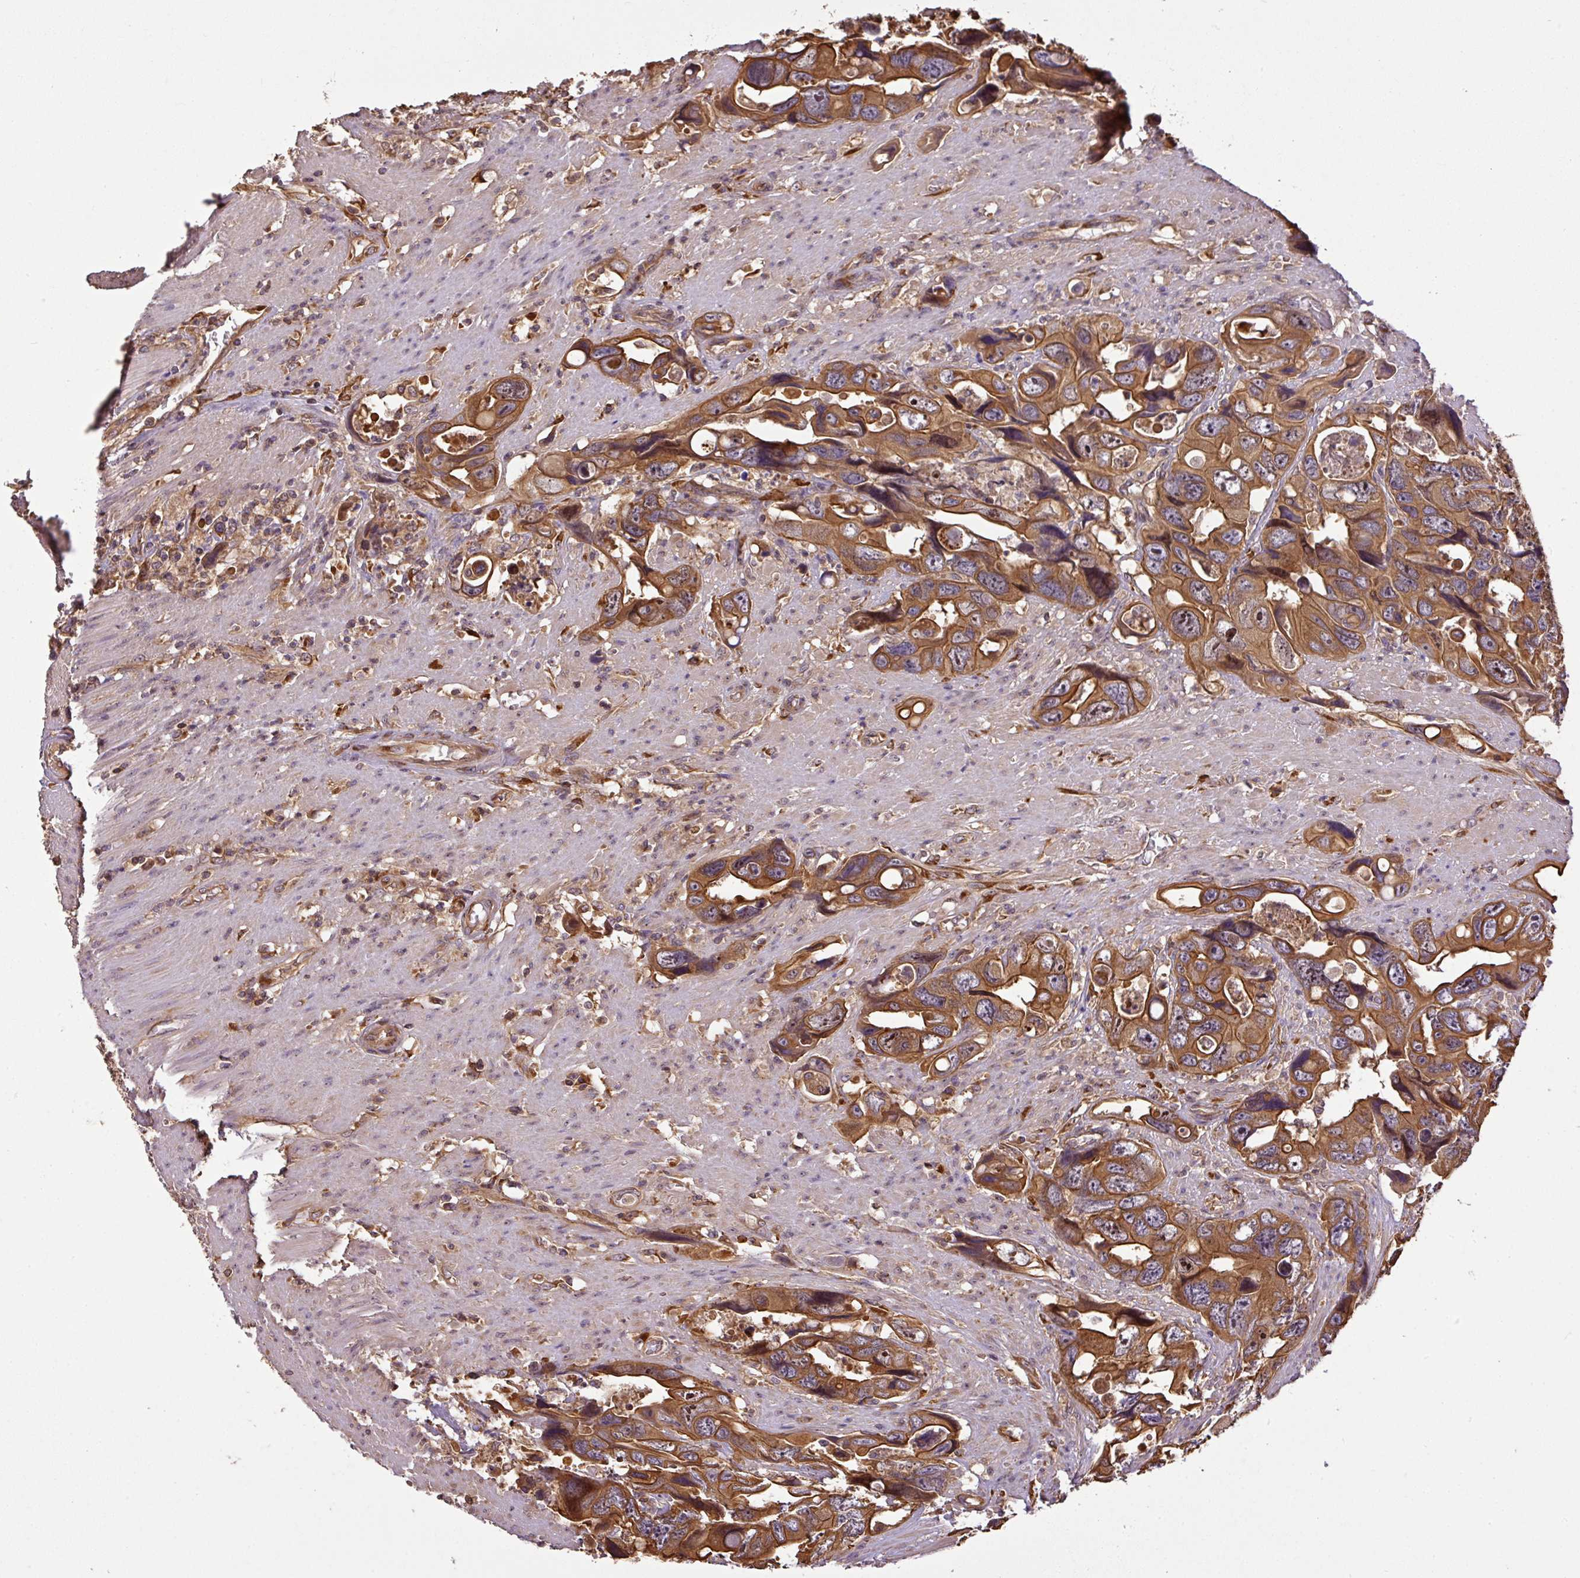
{"staining": {"intensity": "strong", "quantity": ">75%", "location": "cytoplasmic/membranous,nuclear"}, "tissue": "colorectal cancer", "cell_type": "Tumor cells", "image_type": "cancer", "snomed": [{"axis": "morphology", "description": "Adenocarcinoma, NOS"}, {"axis": "topography", "description": "Rectum"}], "caption": "Adenocarcinoma (colorectal) tissue shows strong cytoplasmic/membranous and nuclear positivity in about >75% of tumor cells", "gene": "VENTX", "patient": {"sex": "male", "age": 57}}